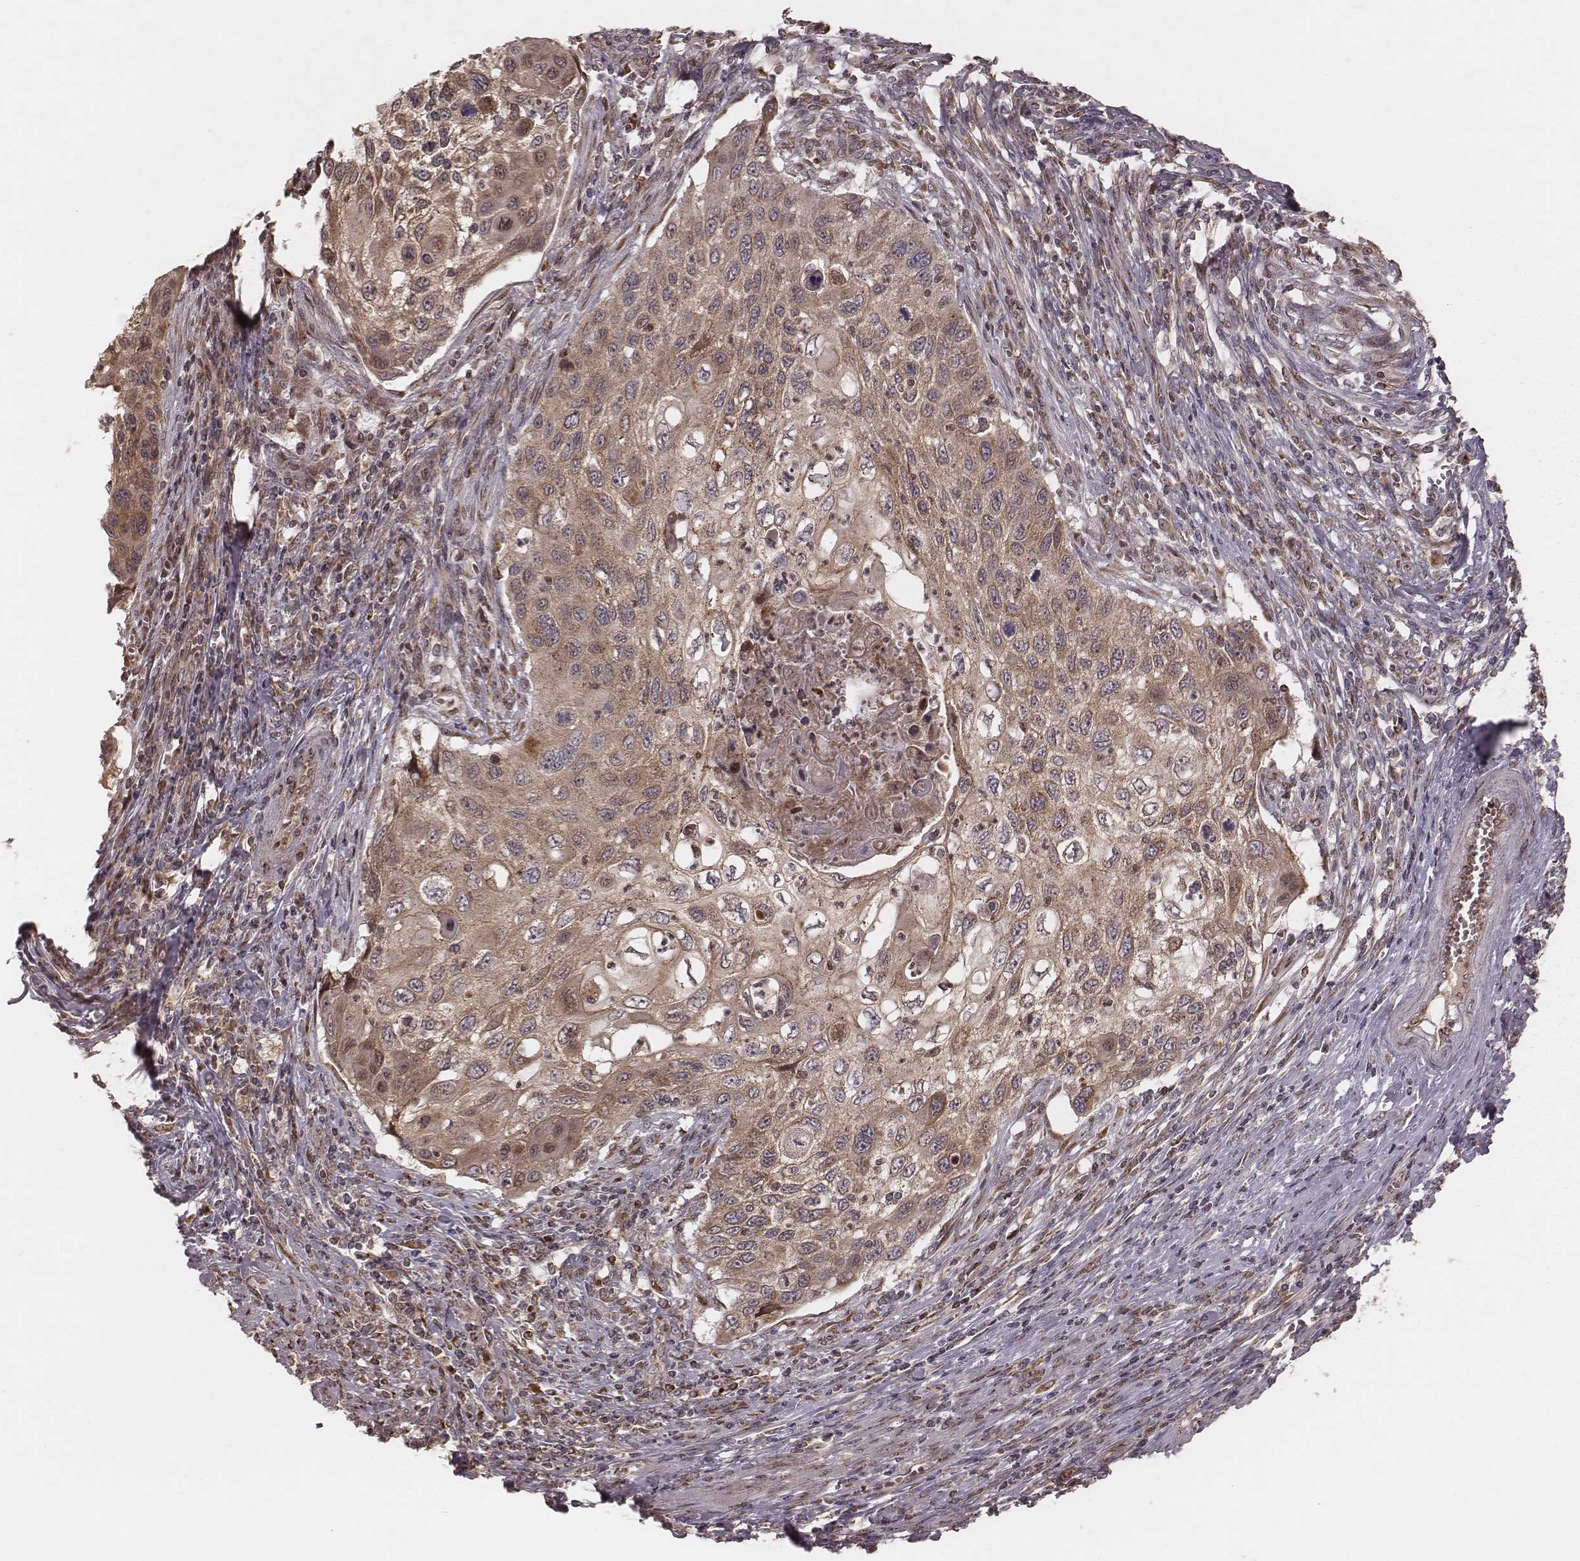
{"staining": {"intensity": "moderate", "quantity": ">75%", "location": "cytoplasmic/membranous"}, "tissue": "cervical cancer", "cell_type": "Tumor cells", "image_type": "cancer", "snomed": [{"axis": "morphology", "description": "Squamous cell carcinoma, NOS"}, {"axis": "topography", "description": "Cervix"}], "caption": "Immunohistochemical staining of cervical squamous cell carcinoma exhibits medium levels of moderate cytoplasmic/membranous protein positivity in about >75% of tumor cells.", "gene": "MYO19", "patient": {"sex": "female", "age": 70}}